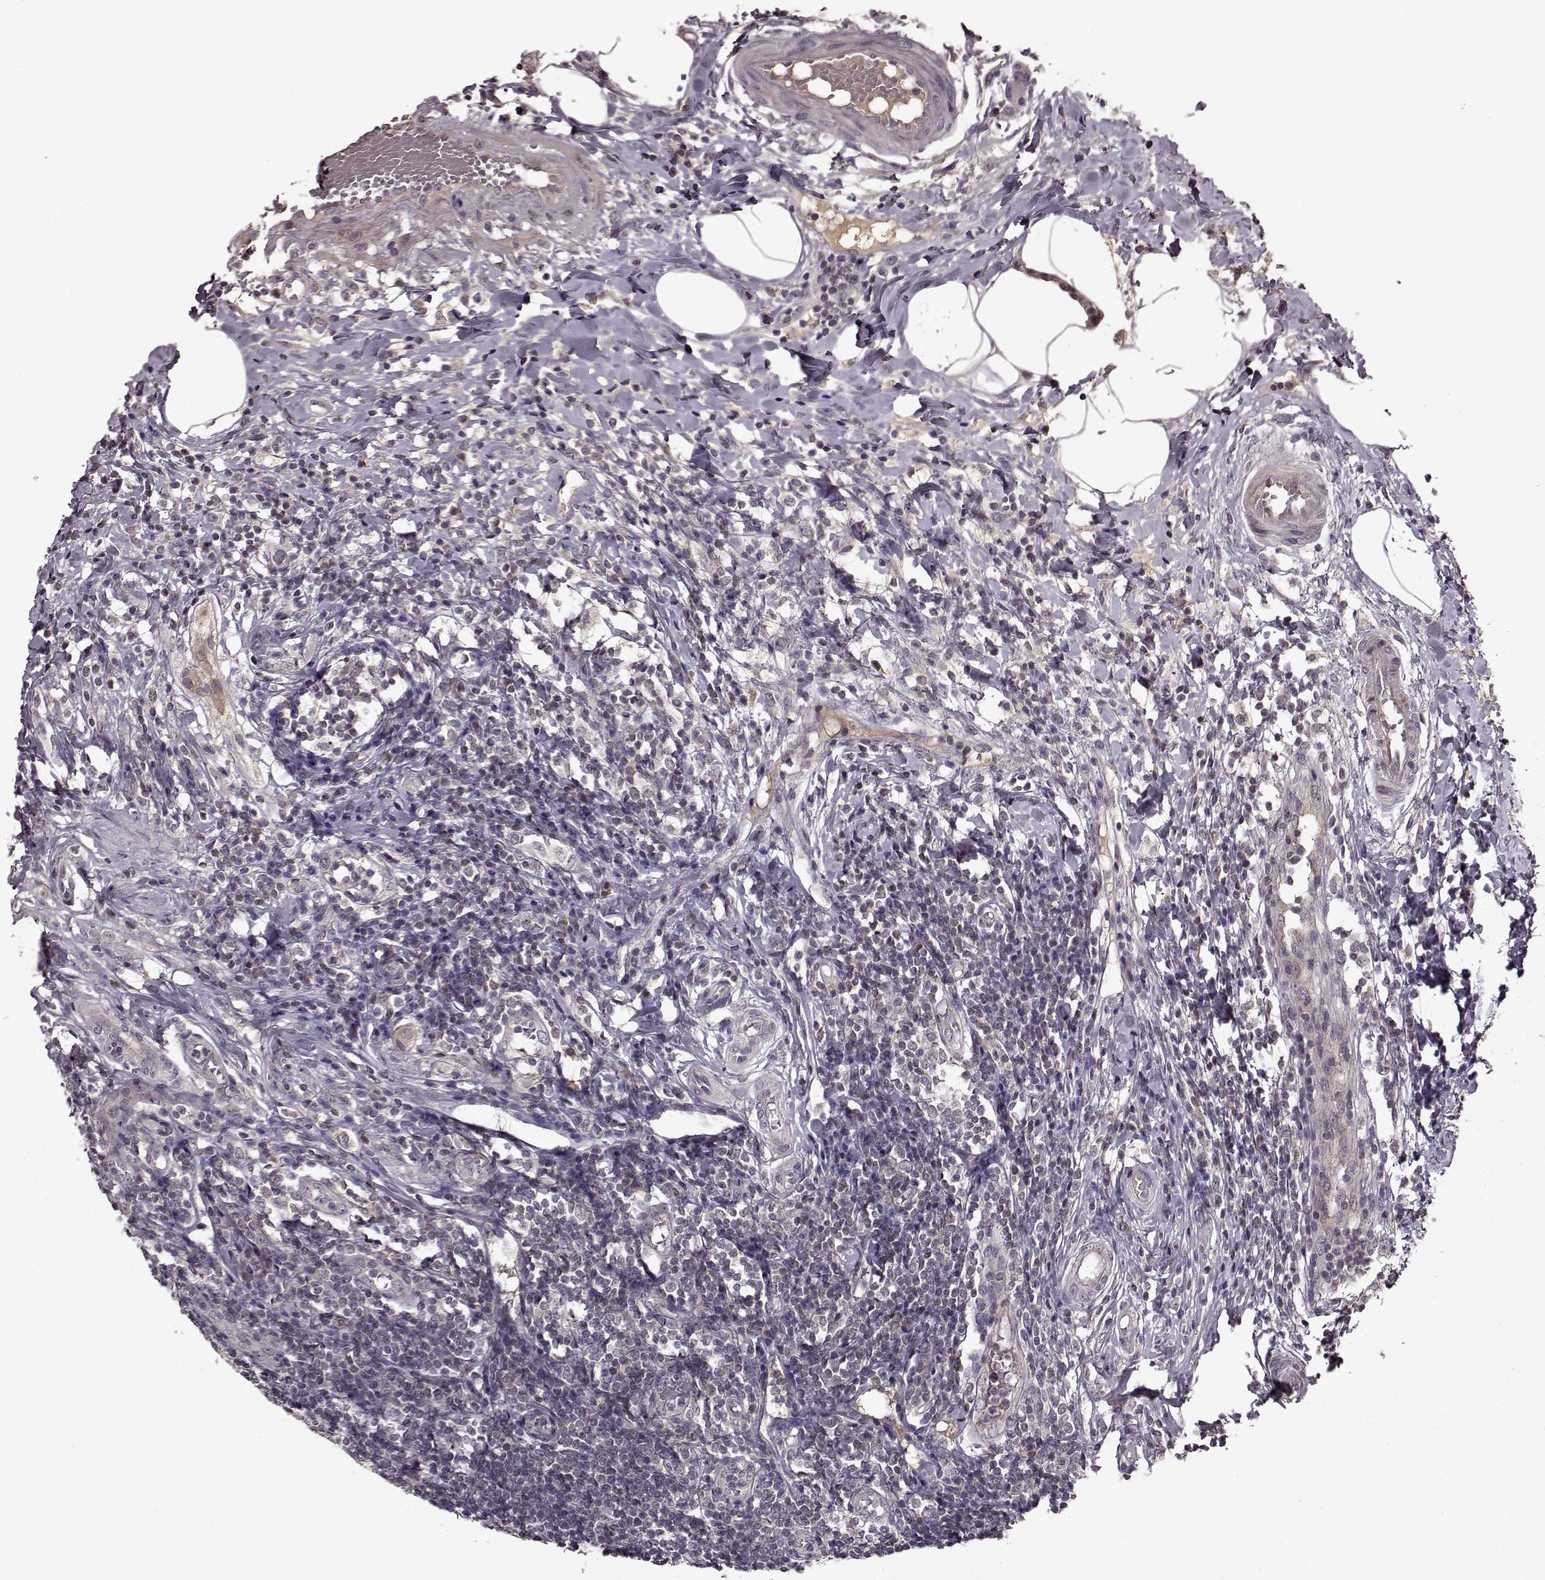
{"staining": {"intensity": "moderate", "quantity": ">75%", "location": "cytoplasmic/membranous"}, "tissue": "appendix", "cell_type": "Glandular cells", "image_type": "normal", "snomed": [{"axis": "morphology", "description": "Normal tissue, NOS"}, {"axis": "morphology", "description": "Inflammation, NOS"}, {"axis": "topography", "description": "Appendix"}], "caption": "IHC (DAB) staining of benign appendix shows moderate cytoplasmic/membranous protein expression in about >75% of glandular cells.", "gene": "MAIP1", "patient": {"sex": "male", "age": 16}}